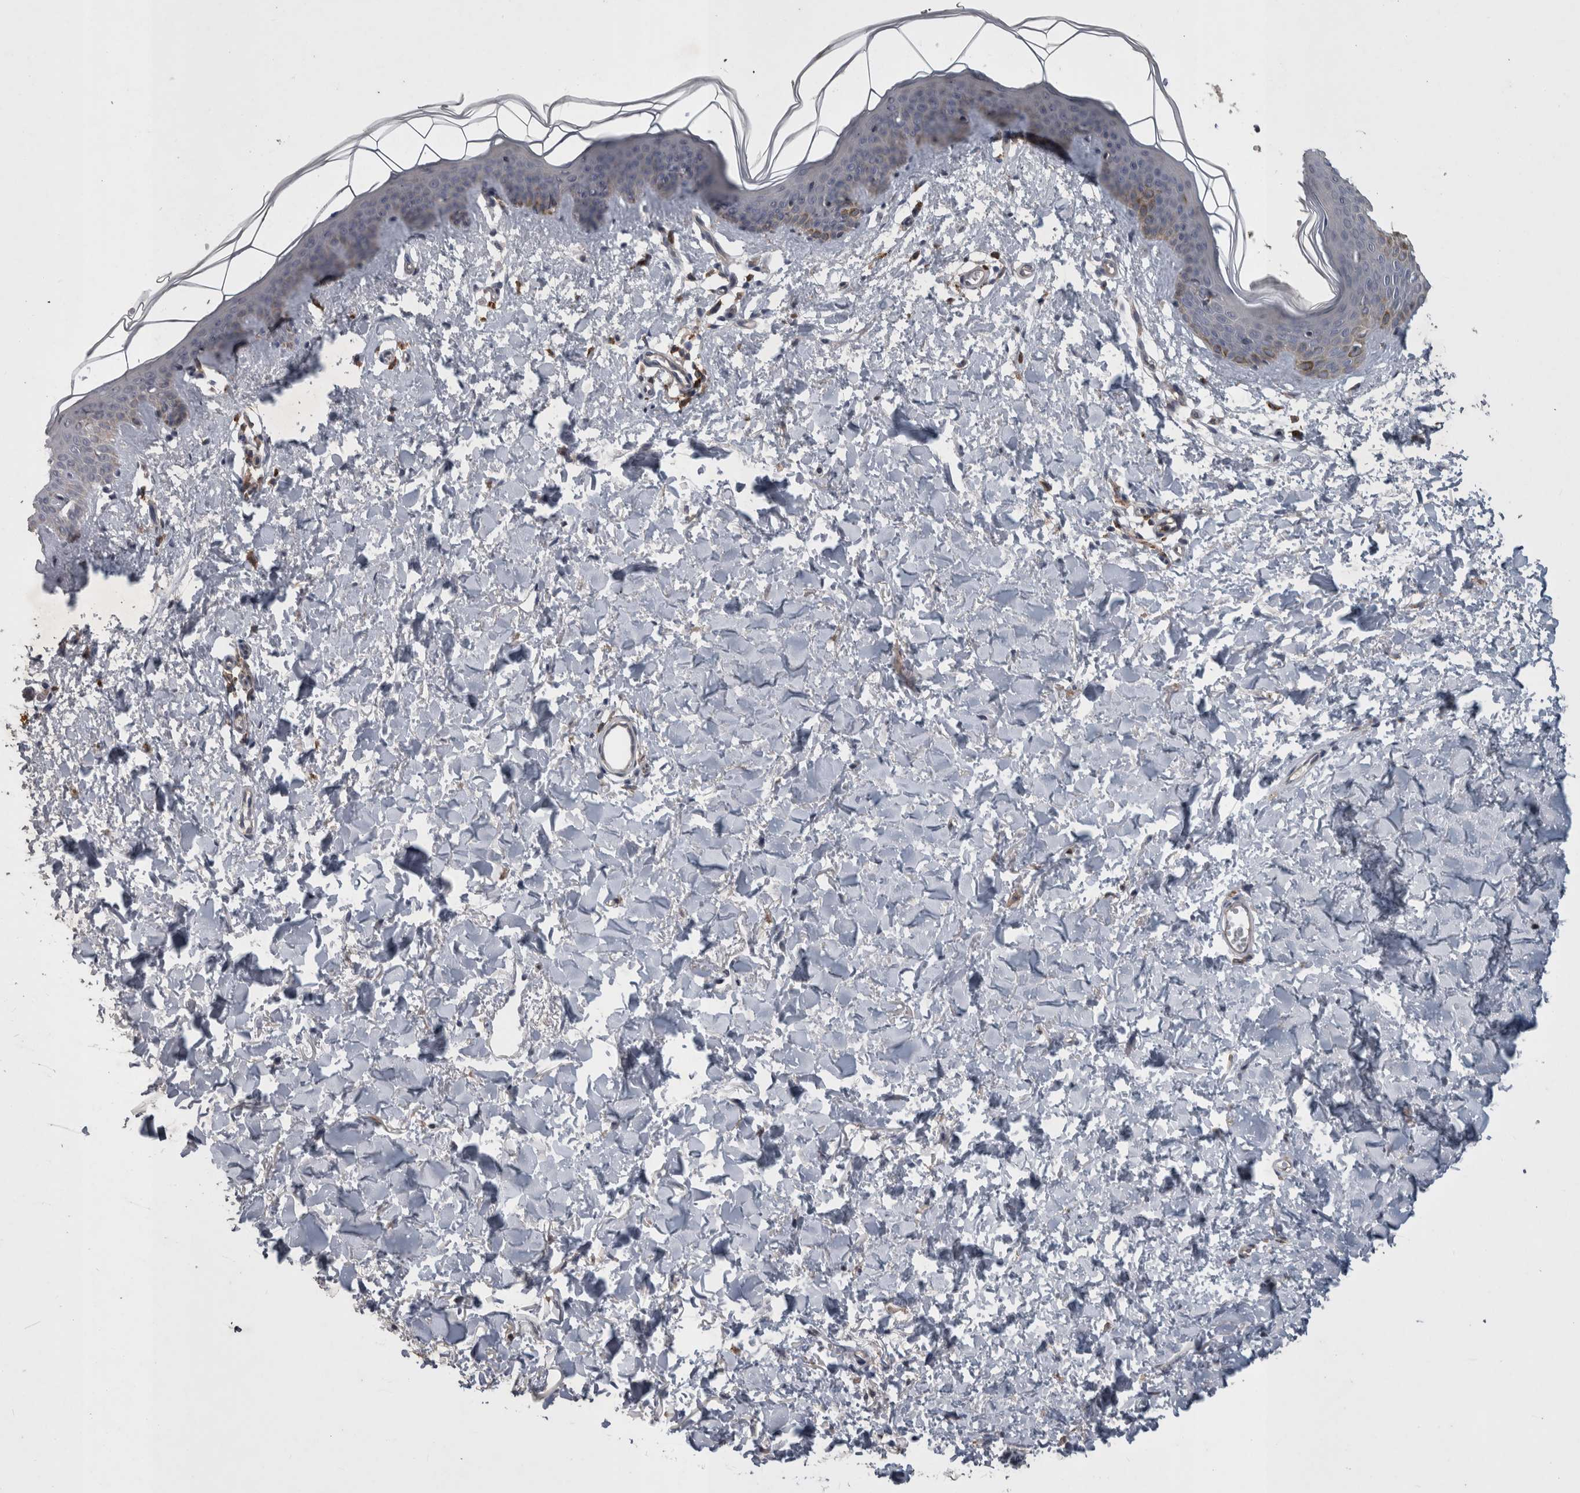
{"staining": {"intensity": "weak", "quantity": ">75%", "location": "cytoplasmic/membranous"}, "tissue": "skin", "cell_type": "Fibroblasts", "image_type": "normal", "snomed": [{"axis": "morphology", "description": "Normal tissue, NOS"}, {"axis": "topography", "description": "Skin"}], "caption": "Fibroblasts reveal low levels of weak cytoplasmic/membranous expression in about >75% of cells in normal skin.", "gene": "SPATA48", "patient": {"sex": "female", "age": 46}}